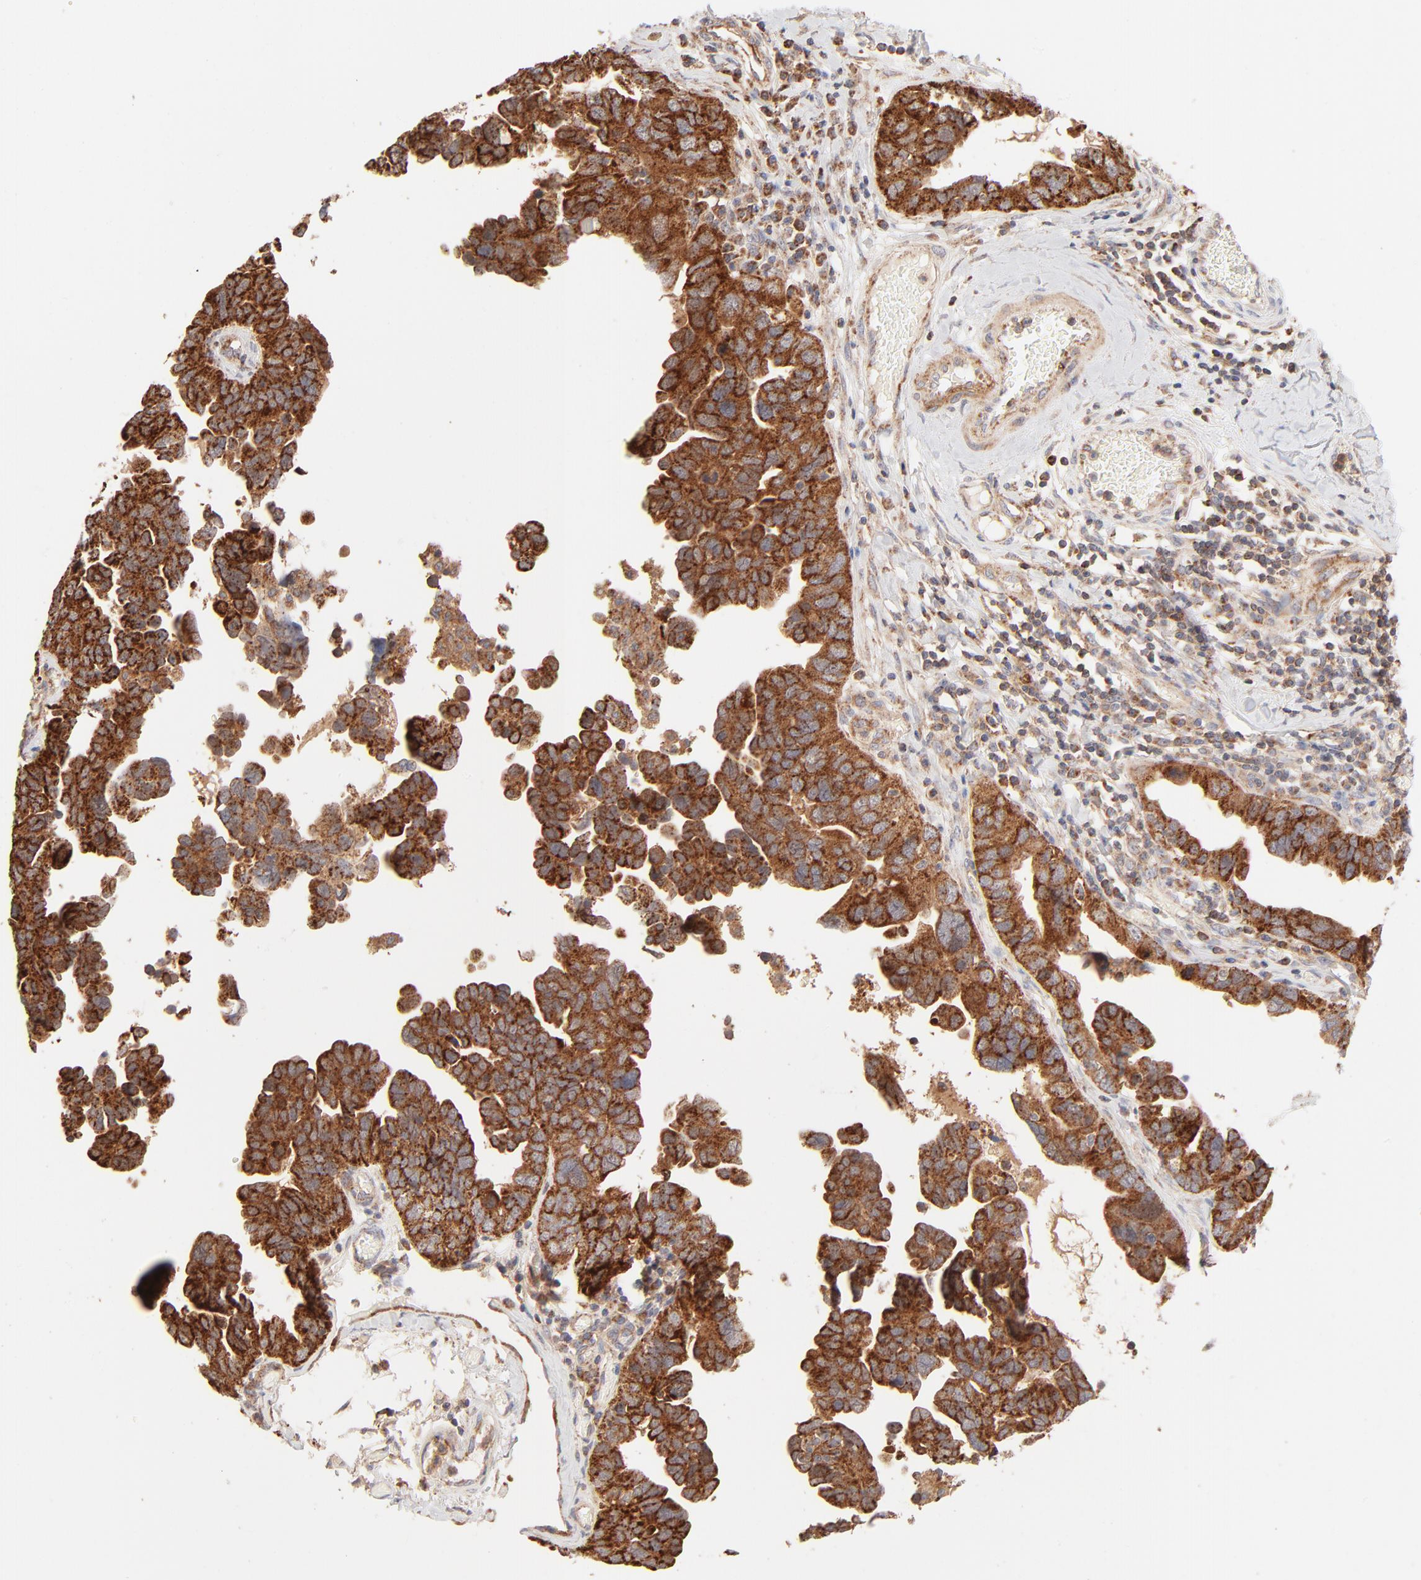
{"staining": {"intensity": "strong", "quantity": ">75%", "location": "cytoplasmic/membranous"}, "tissue": "ovarian cancer", "cell_type": "Tumor cells", "image_type": "cancer", "snomed": [{"axis": "morphology", "description": "Cystadenocarcinoma, serous, NOS"}, {"axis": "topography", "description": "Ovary"}], "caption": "Ovarian serous cystadenocarcinoma stained for a protein (brown) displays strong cytoplasmic/membranous positive expression in about >75% of tumor cells.", "gene": "CSPG4", "patient": {"sex": "female", "age": 64}}